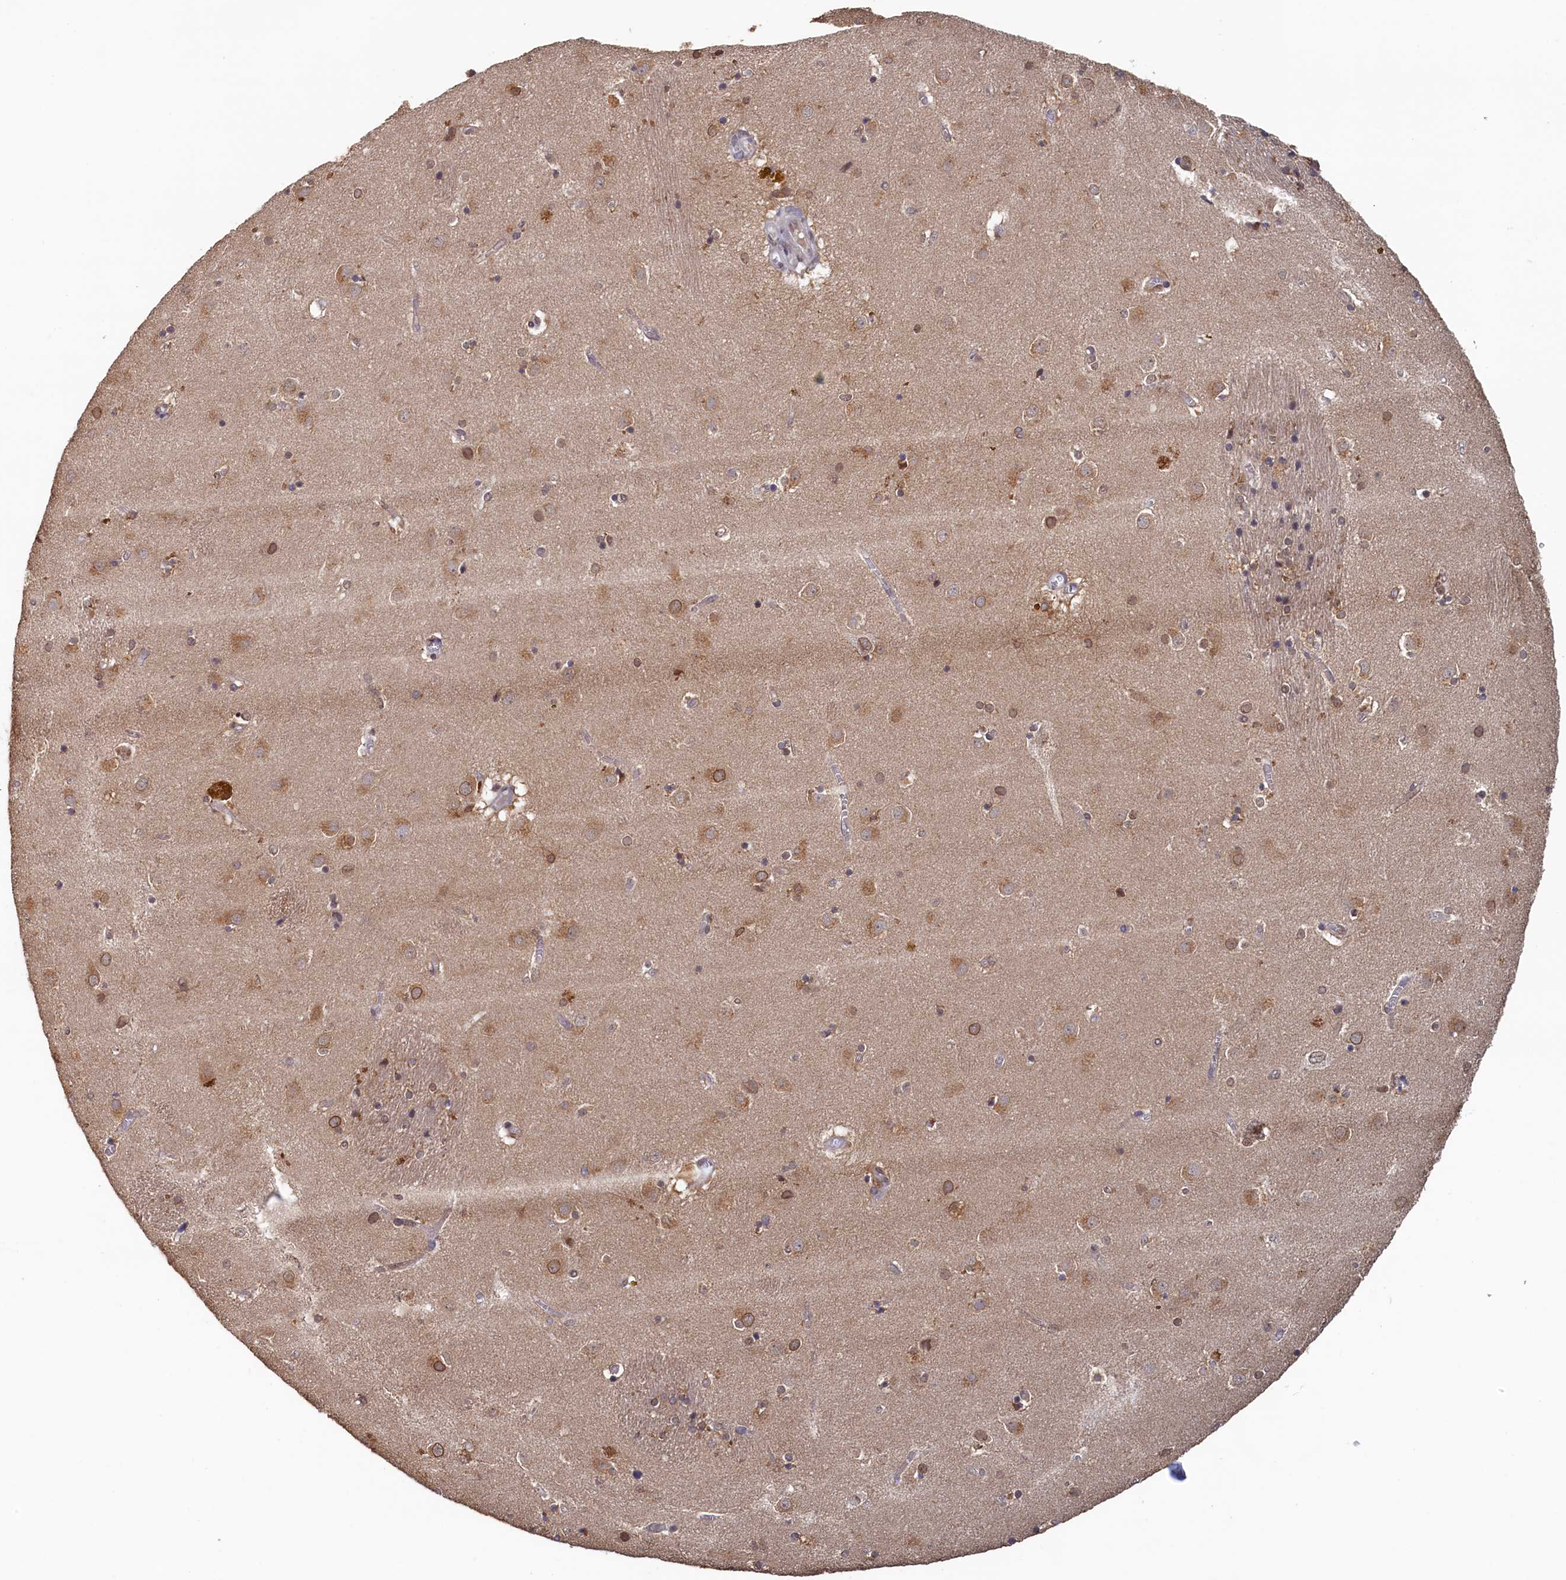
{"staining": {"intensity": "moderate", "quantity": "<25%", "location": "nuclear"}, "tissue": "caudate", "cell_type": "Glial cells", "image_type": "normal", "snomed": [{"axis": "morphology", "description": "Normal tissue, NOS"}, {"axis": "topography", "description": "Lateral ventricle wall"}], "caption": "Immunohistochemical staining of normal caudate reveals low levels of moderate nuclear expression in about <25% of glial cells. The staining was performed using DAB, with brown indicating positive protein expression. Nuclei are stained blue with hematoxylin.", "gene": "AHCY", "patient": {"sex": "male", "age": 70}}